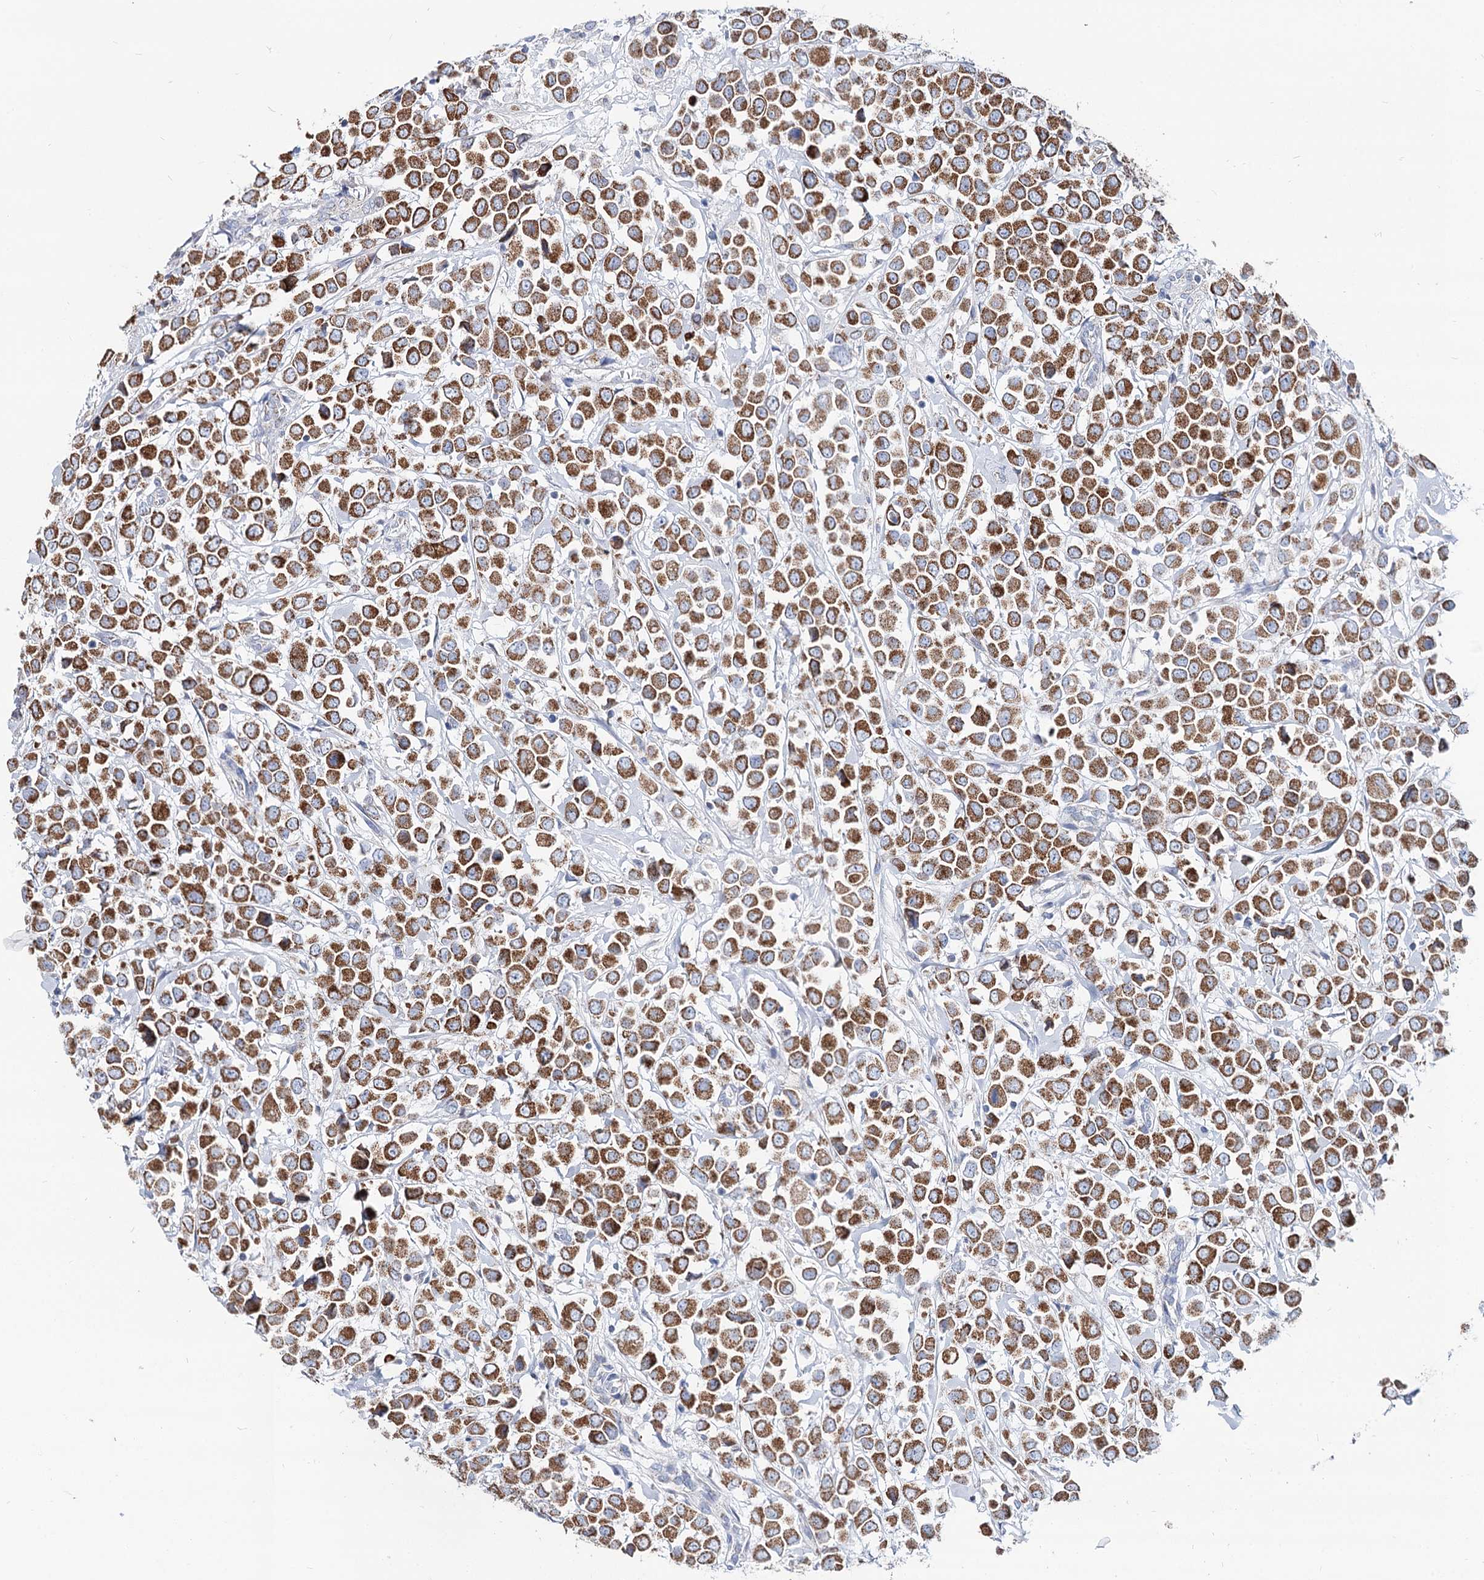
{"staining": {"intensity": "moderate", "quantity": ">75%", "location": "cytoplasmic/membranous"}, "tissue": "breast cancer", "cell_type": "Tumor cells", "image_type": "cancer", "snomed": [{"axis": "morphology", "description": "Duct carcinoma"}, {"axis": "topography", "description": "Breast"}], "caption": "Immunohistochemical staining of breast intraductal carcinoma displays moderate cytoplasmic/membranous protein positivity in about >75% of tumor cells. (DAB (3,3'-diaminobenzidine) IHC, brown staining for protein, blue staining for nuclei).", "gene": "MCCC2", "patient": {"sex": "female", "age": 61}}